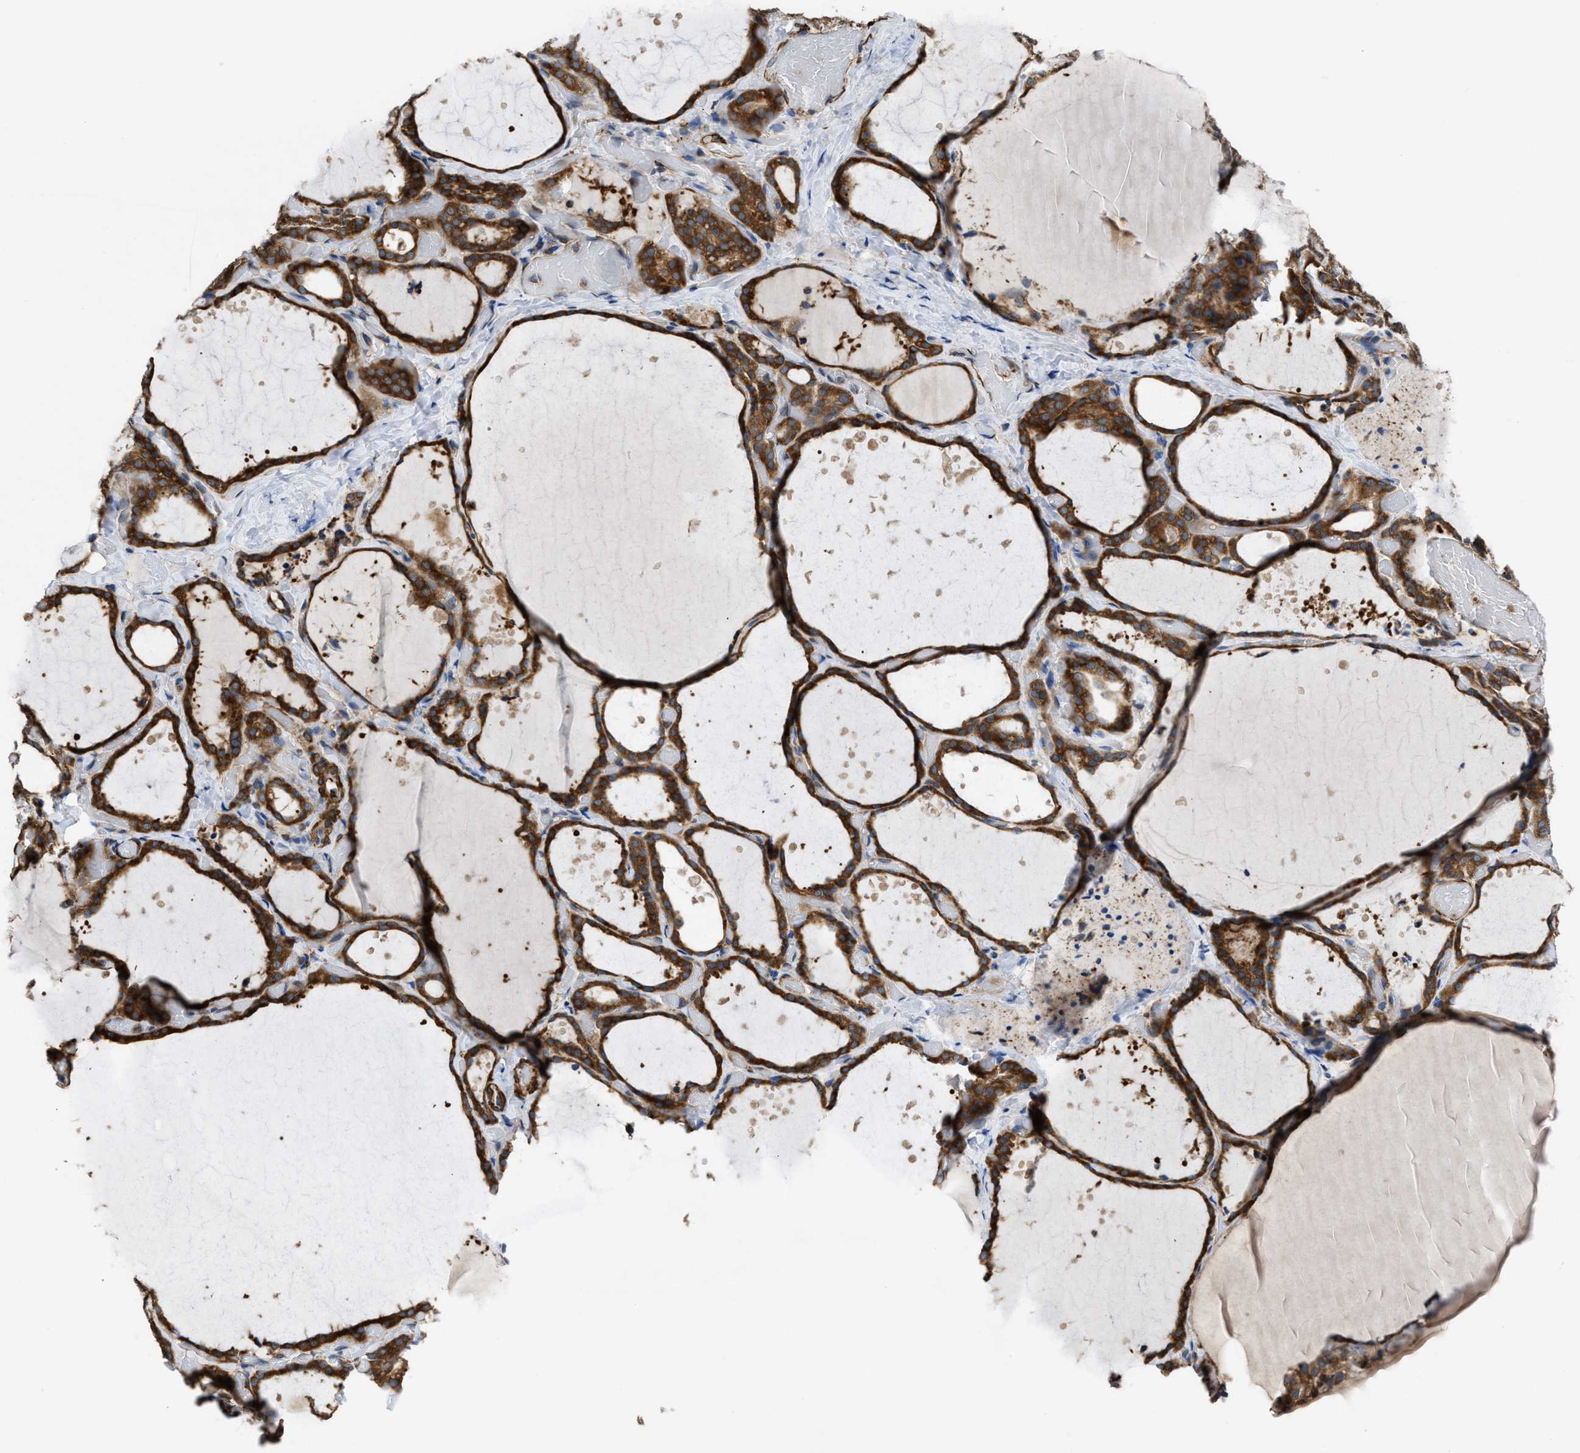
{"staining": {"intensity": "strong", "quantity": ">75%", "location": "cytoplasmic/membranous"}, "tissue": "thyroid gland", "cell_type": "Glandular cells", "image_type": "normal", "snomed": [{"axis": "morphology", "description": "Normal tissue, NOS"}, {"axis": "topography", "description": "Thyroid gland"}], "caption": "Strong cytoplasmic/membranous positivity is identified in about >75% of glandular cells in normal thyroid gland. Nuclei are stained in blue.", "gene": "CHKB", "patient": {"sex": "female", "age": 44}}